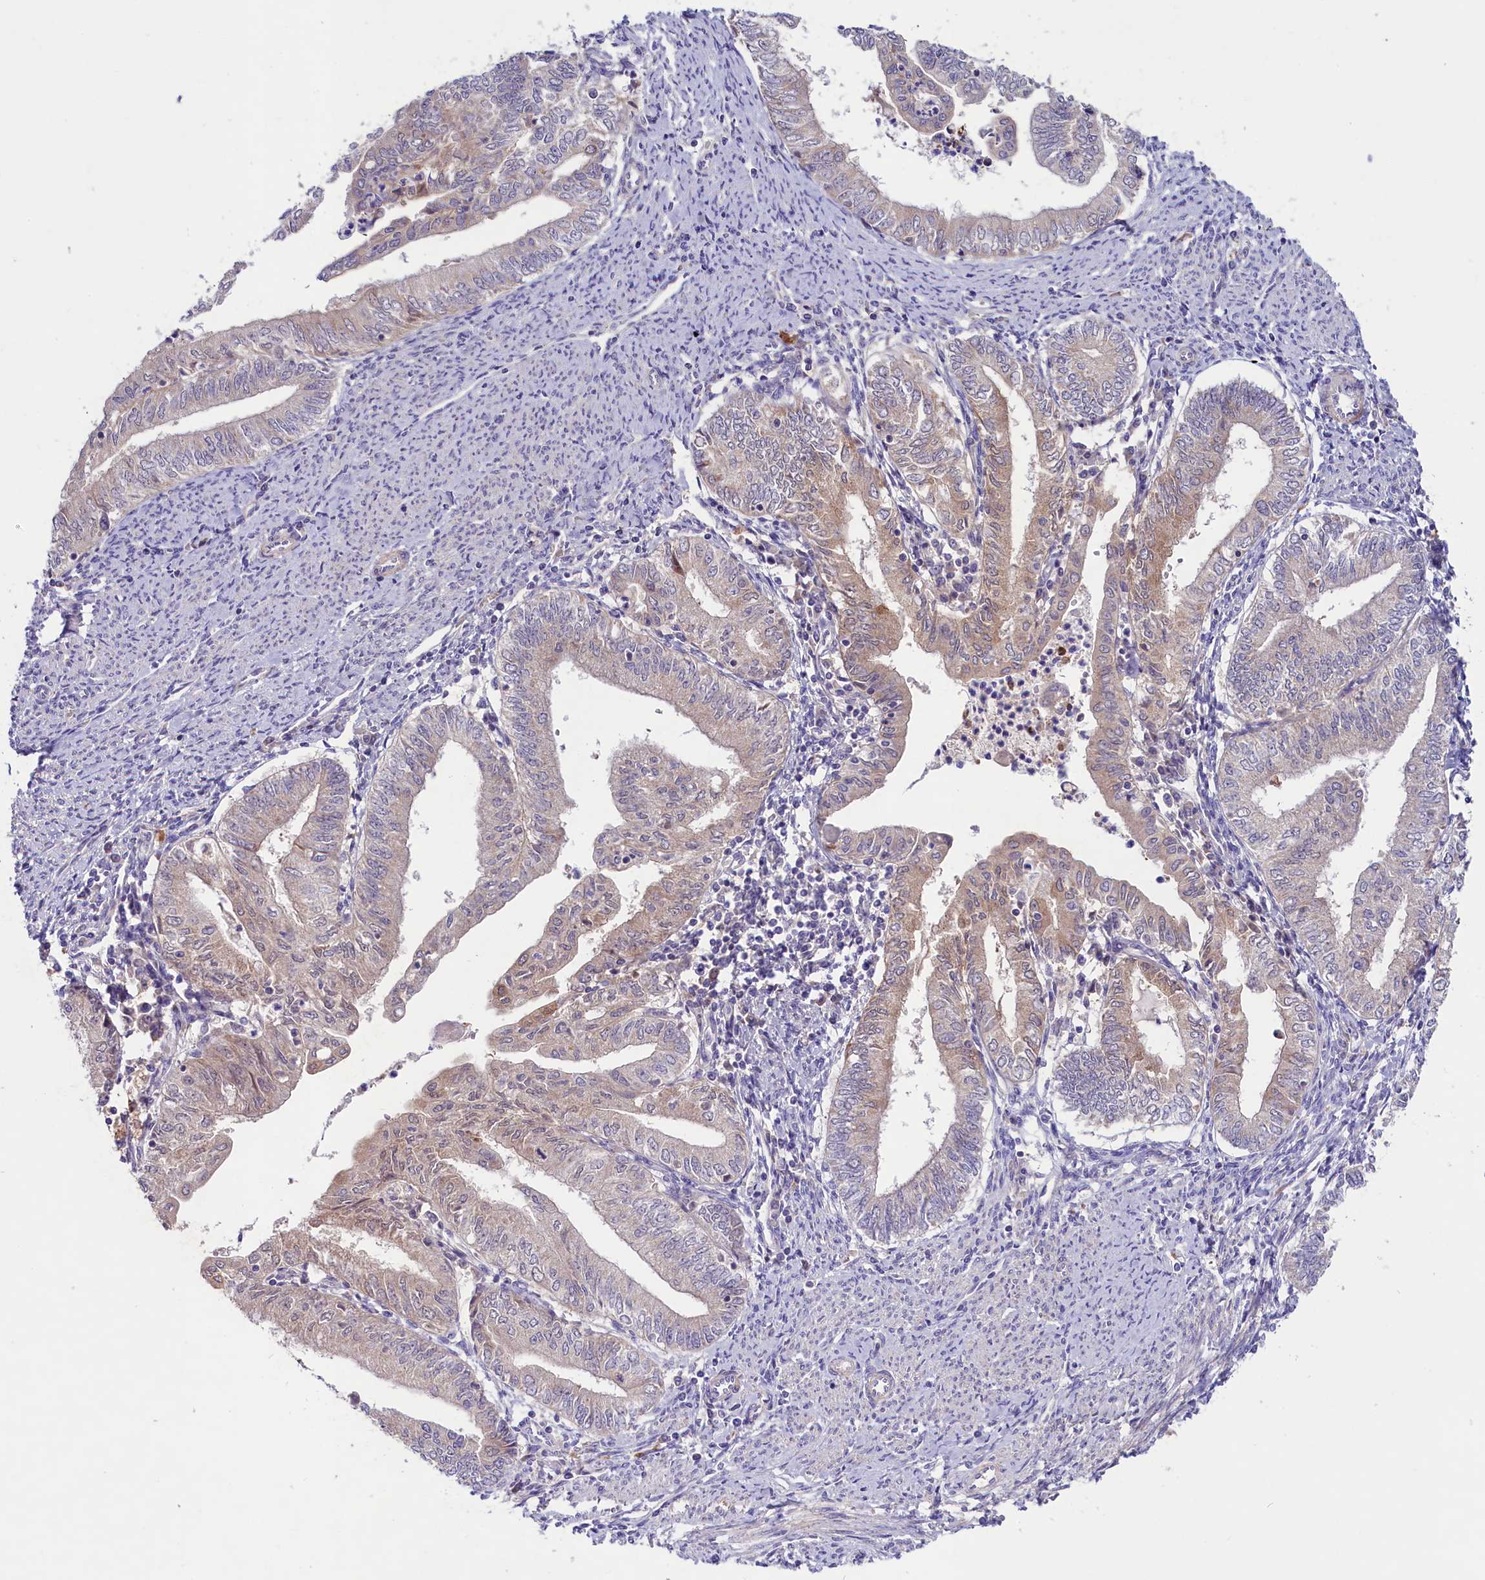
{"staining": {"intensity": "weak", "quantity": "<25%", "location": "cytoplasmic/membranous"}, "tissue": "endometrial cancer", "cell_type": "Tumor cells", "image_type": "cancer", "snomed": [{"axis": "morphology", "description": "Adenocarcinoma, NOS"}, {"axis": "topography", "description": "Endometrium"}], "caption": "A high-resolution histopathology image shows immunohistochemistry (IHC) staining of endometrial adenocarcinoma, which reveals no significant staining in tumor cells.", "gene": "COG8", "patient": {"sex": "female", "age": 66}}